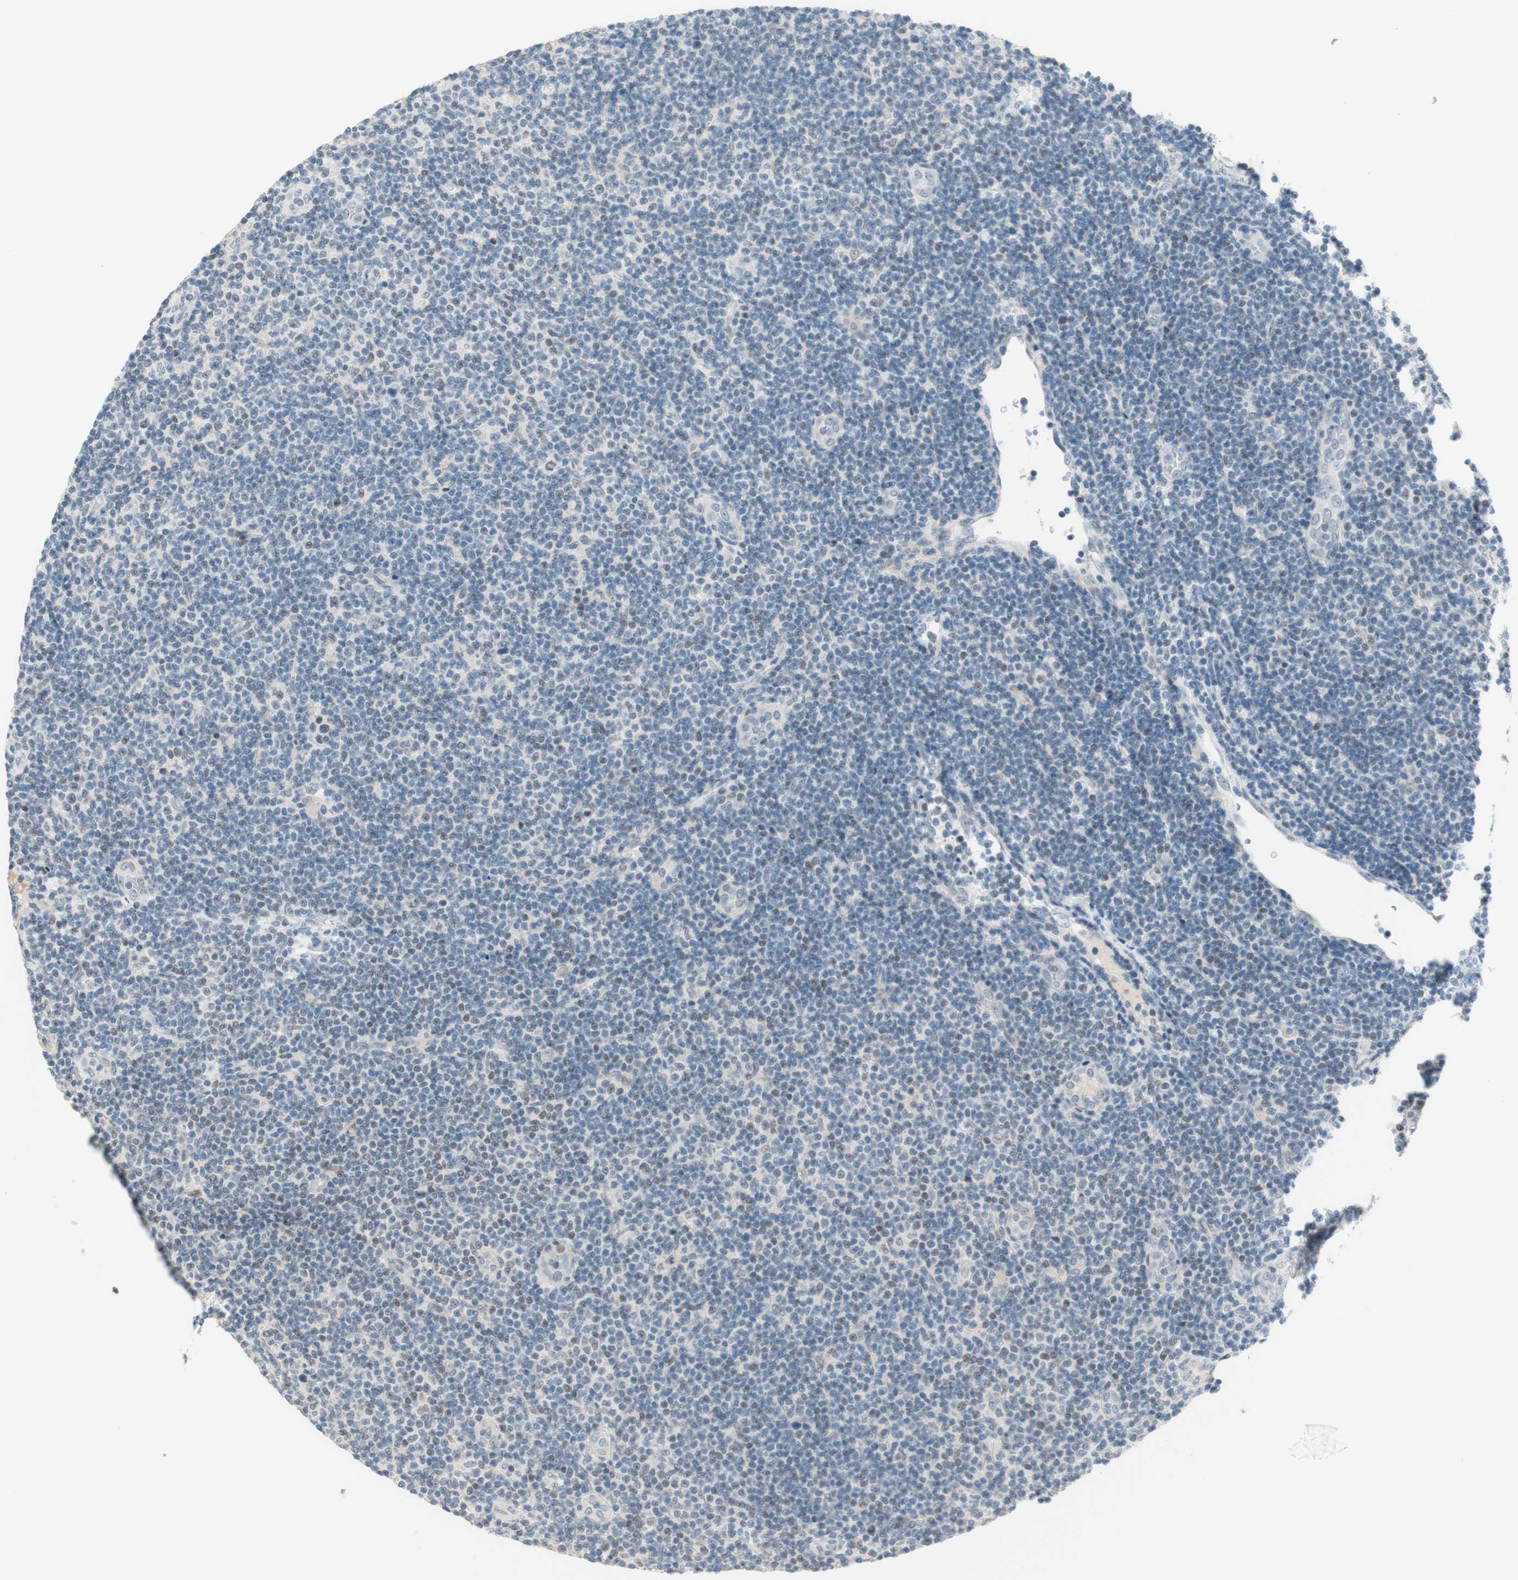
{"staining": {"intensity": "weak", "quantity": "<25%", "location": "nuclear"}, "tissue": "lymphoma", "cell_type": "Tumor cells", "image_type": "cancer", "snomed": [{"axis": "morphology", "description": "Malignant lymphoma, non-Hodgkin's type, Low grade"}, {"axis": "topography", "description": "Lymph node"}], "caption": "Tumor cells show no significant protein expression in lymphoma.", "gene": "JPH1", "patient": {"sex": "male", "age": 83}}